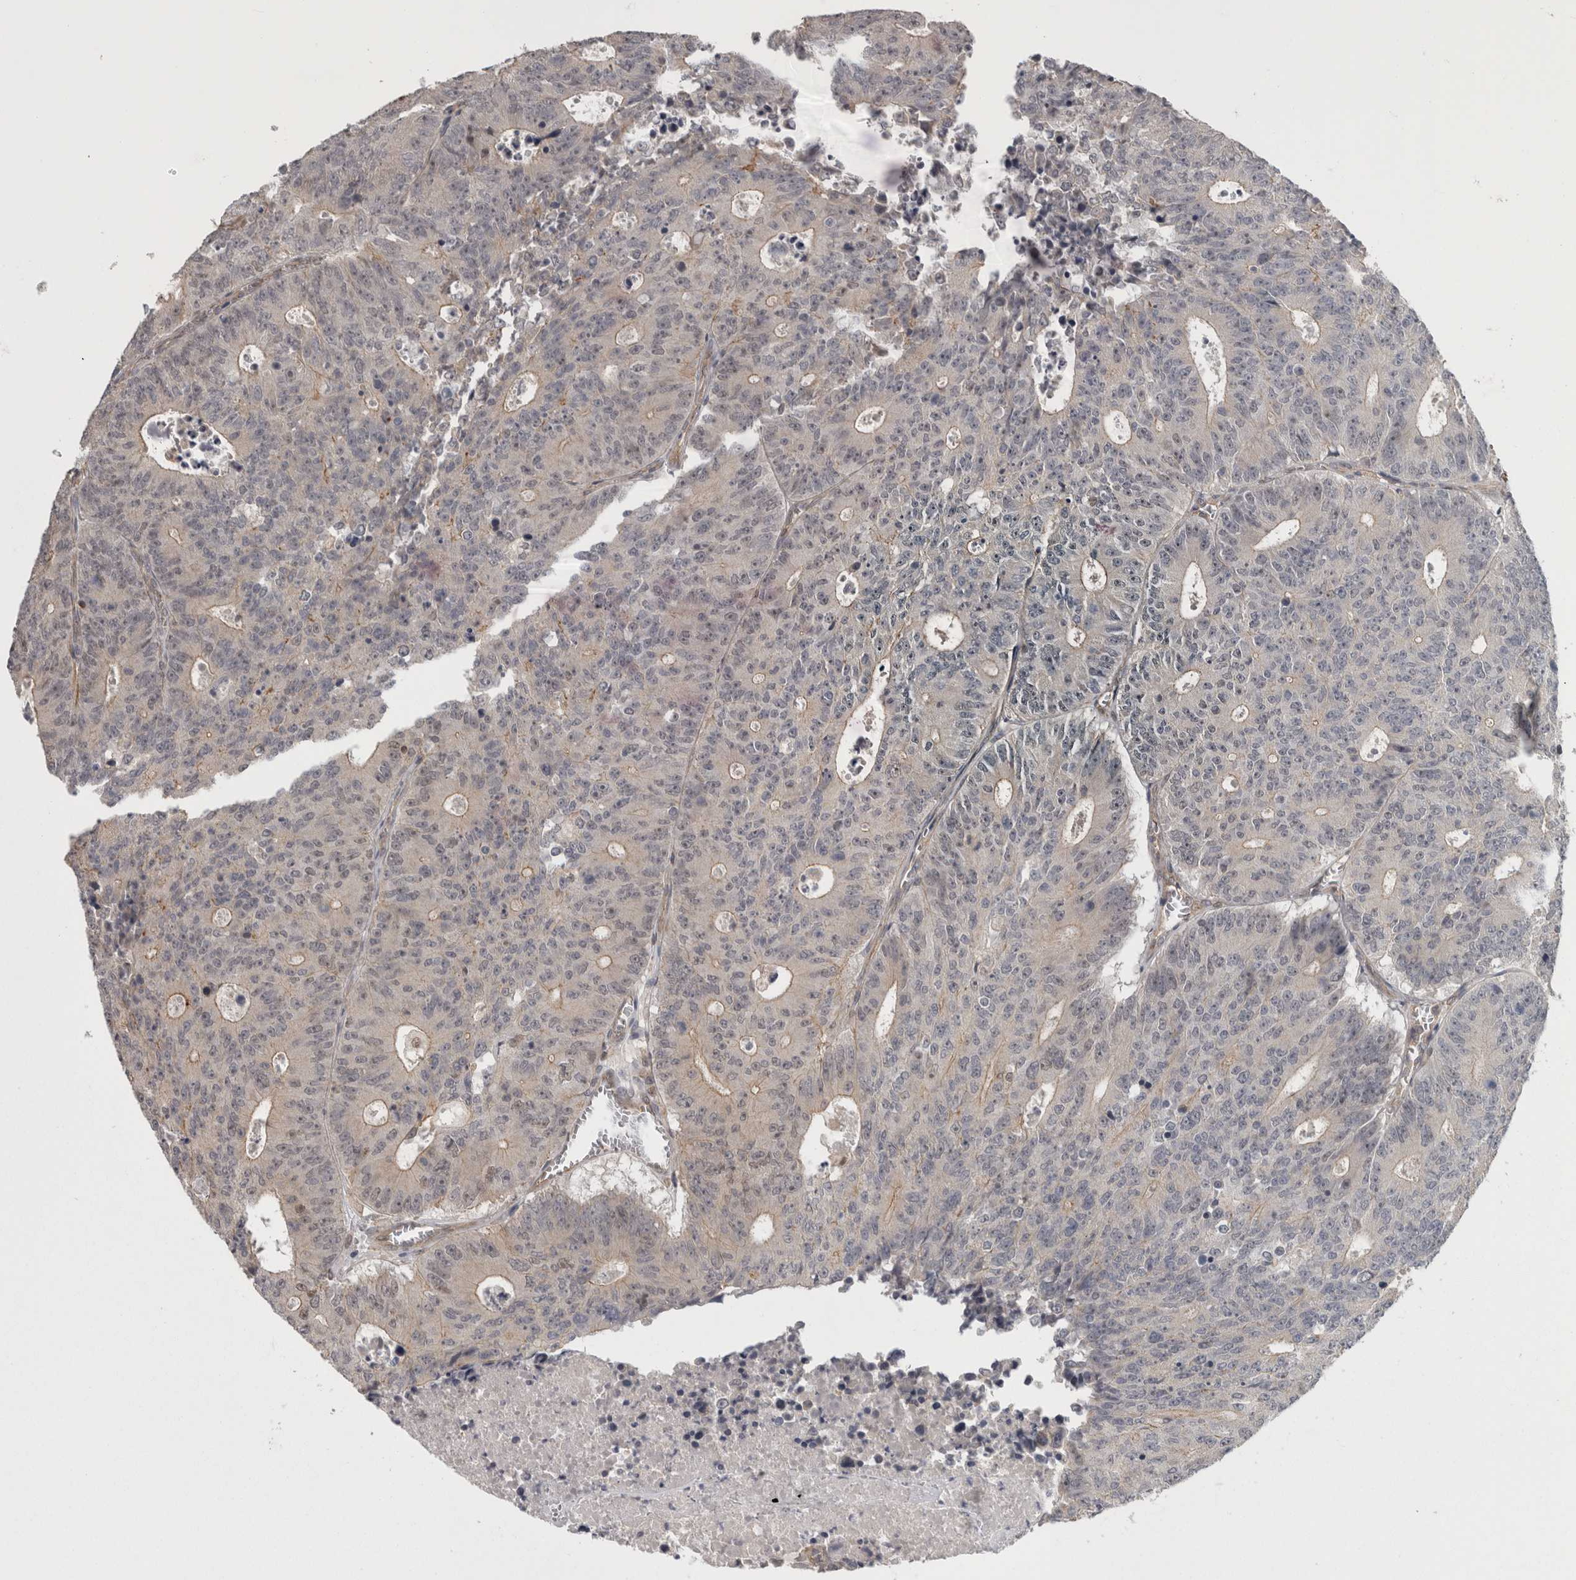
{"staining": {"intensity": "weak", "quantity": "<25%", "location": "cytoplasmic/membranous"}, "tissue": "colorectal cancer", "cell_type": "Tumor cells", "image_type": "cancer", "snomed": [{"axis": "morphology", "description": "Adenocarcinoma, NOS"}, {"axis": "topography", "description": "Colon"}], "caption": "A photomicrograph of adenocarcinoma (colorectal) stained for a protein shows no brown staining in tumor cells.", "gene": "RMDN1", "patient": {"sex": "male", "age": 87}}